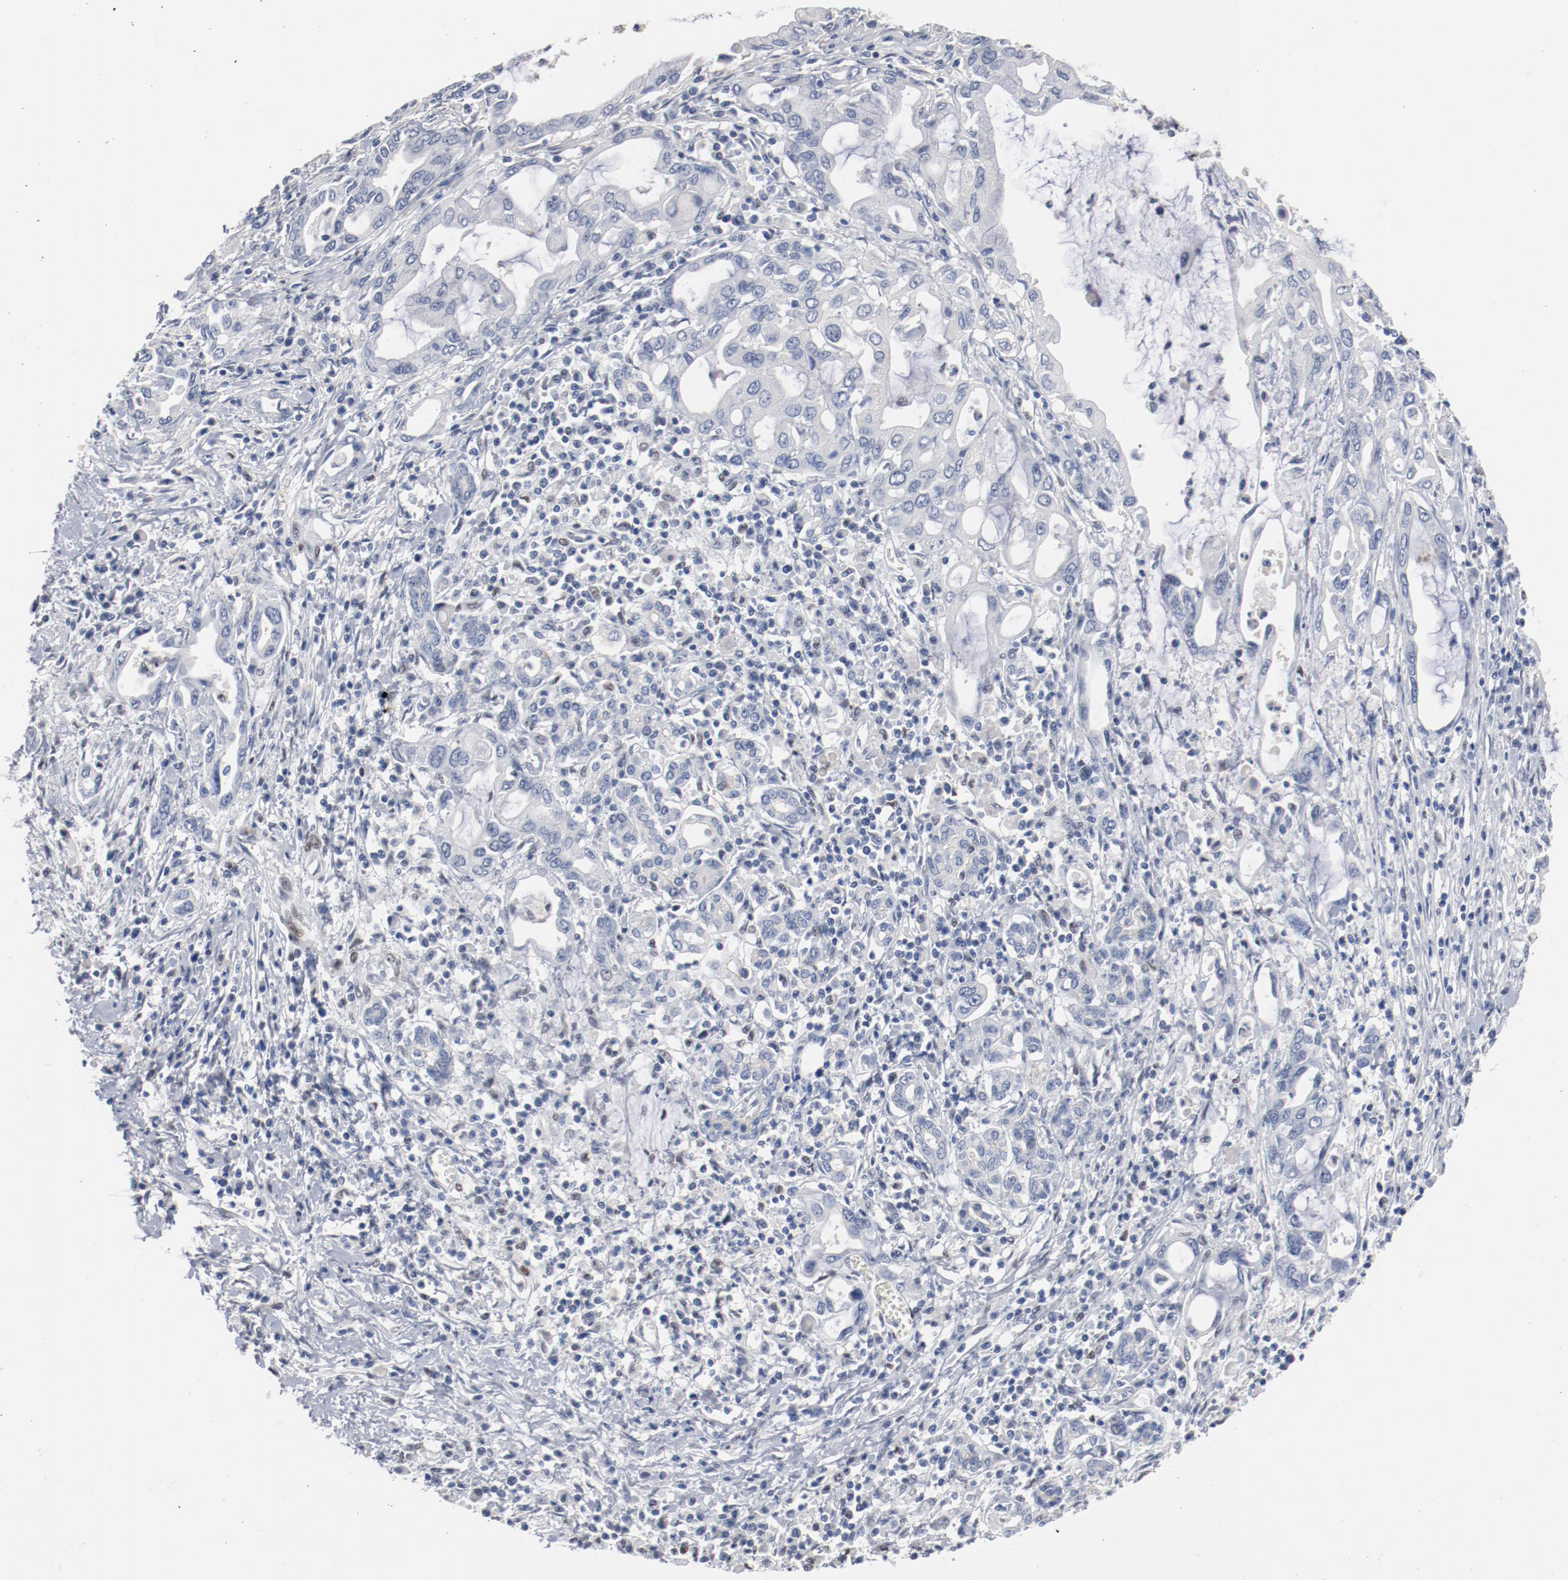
{"staining": {"intensity": "negative", "quantity": "none", "location": "none"}, "tissue": "pancreatic cancer", "cell_type": "Tumor cells", "image_type": "cancer", "snomed": [{"axis": "morphology", "description": "Adenocarcinoma, NOS"}, {"axis": "topography", "description": "Pancreas"}], "caption": "Histopathology image shows no significant protein staining in tumor cells of pancreatic cancer.", "gene": "ZEB2", "patient": {"sex": "female", "age": 57}}